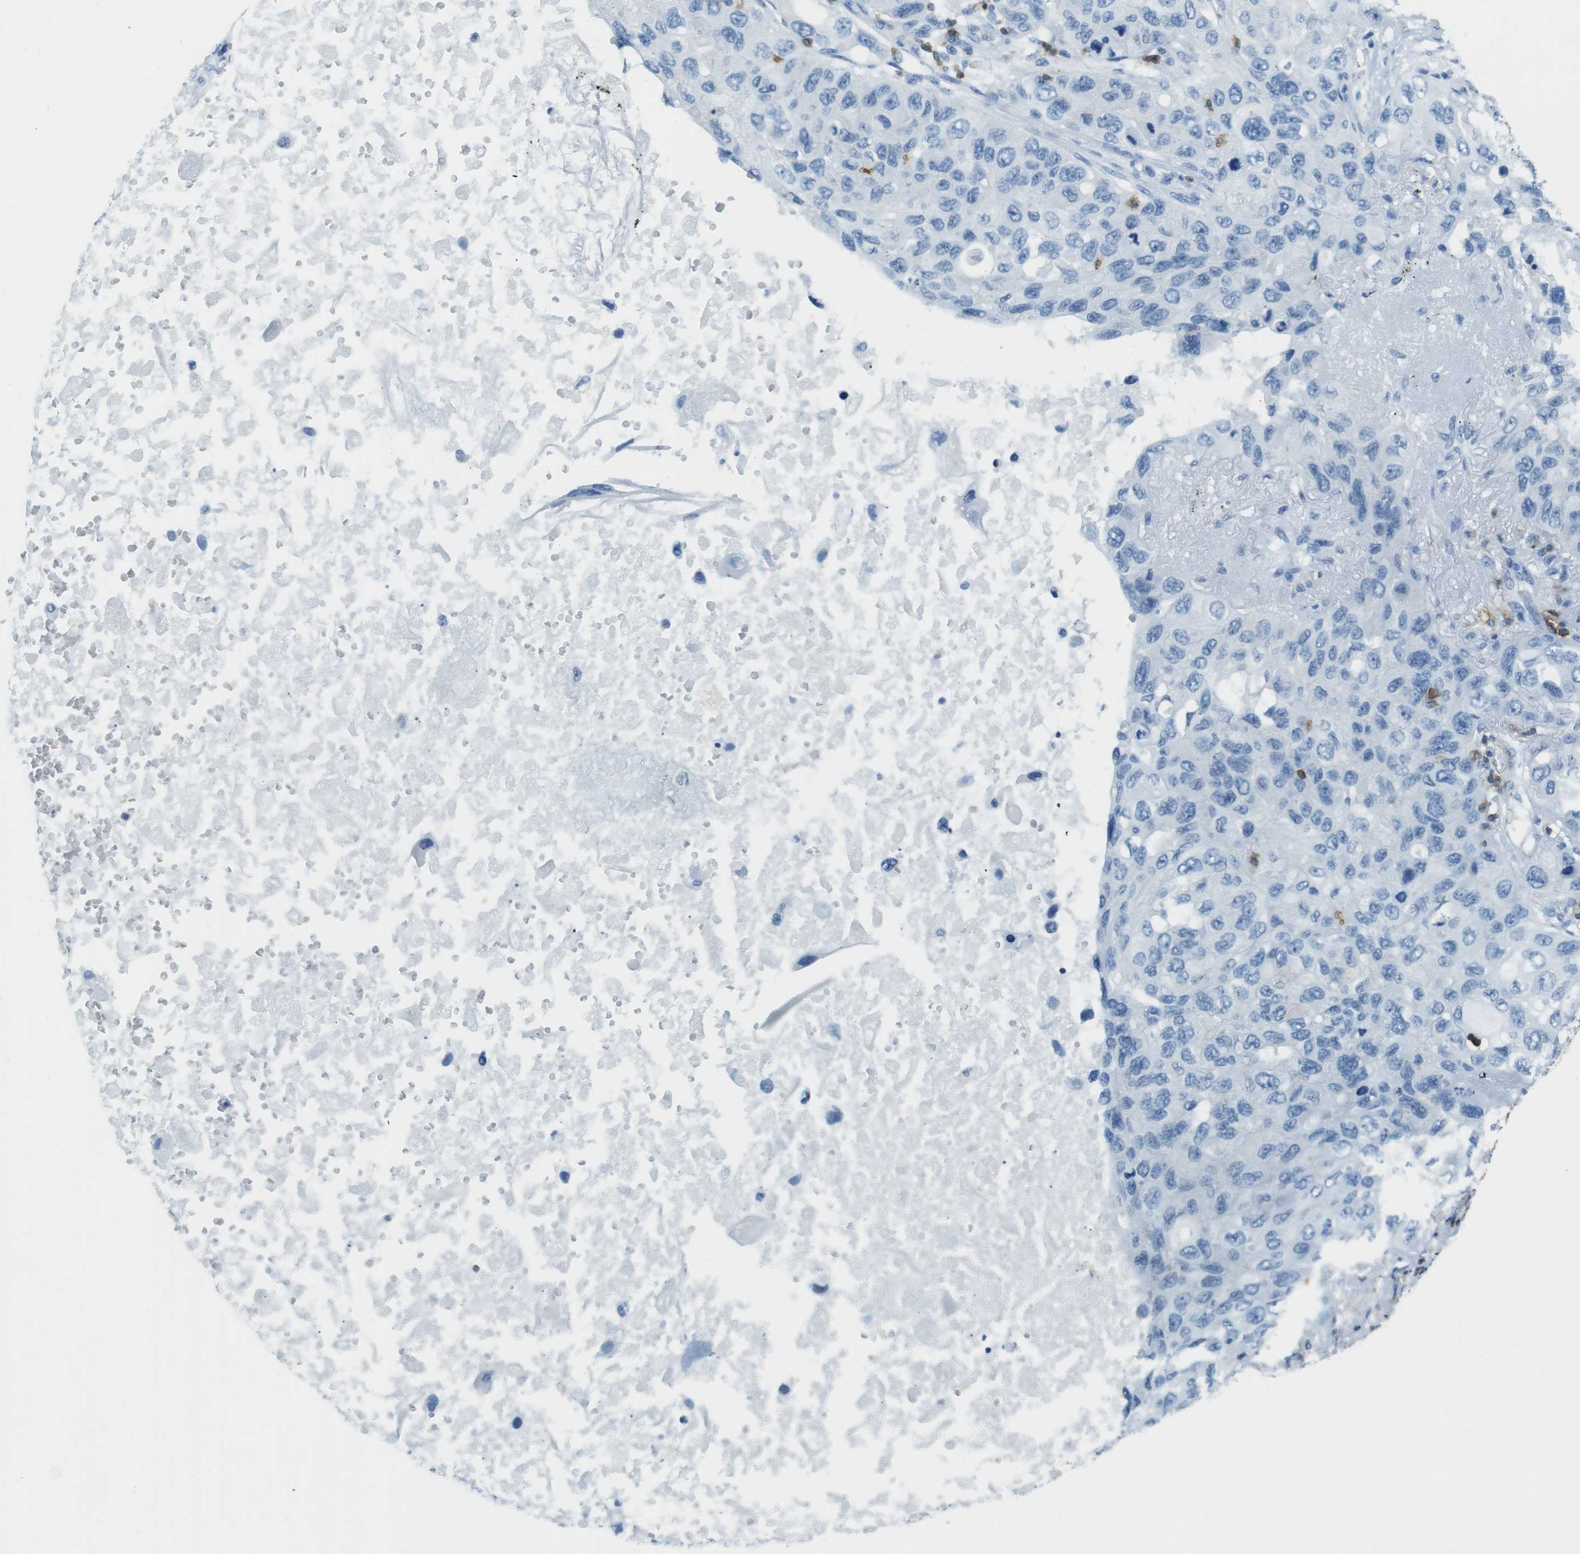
{"staining": {"intensity": "negative", "quantity": "none", "location": "none"}, "tissue": "lung cancer", "cell_type": "Tumor cells", "image_type": "cancer", "snomed": [{"axis": "morphology", "description": "Squamous cell carcinoma, NOS"}, {"axis": "topography", "description": "Lung"}], "caption": "There is no significant positivity in tumor cells of squamous cell carcinoma (lung). The staining is performed using DAB brown chromogen with nuclei counter-stained in using hematoxylin.", "gene": "LAT", "patient": {"sex": "female", "age": 73}}